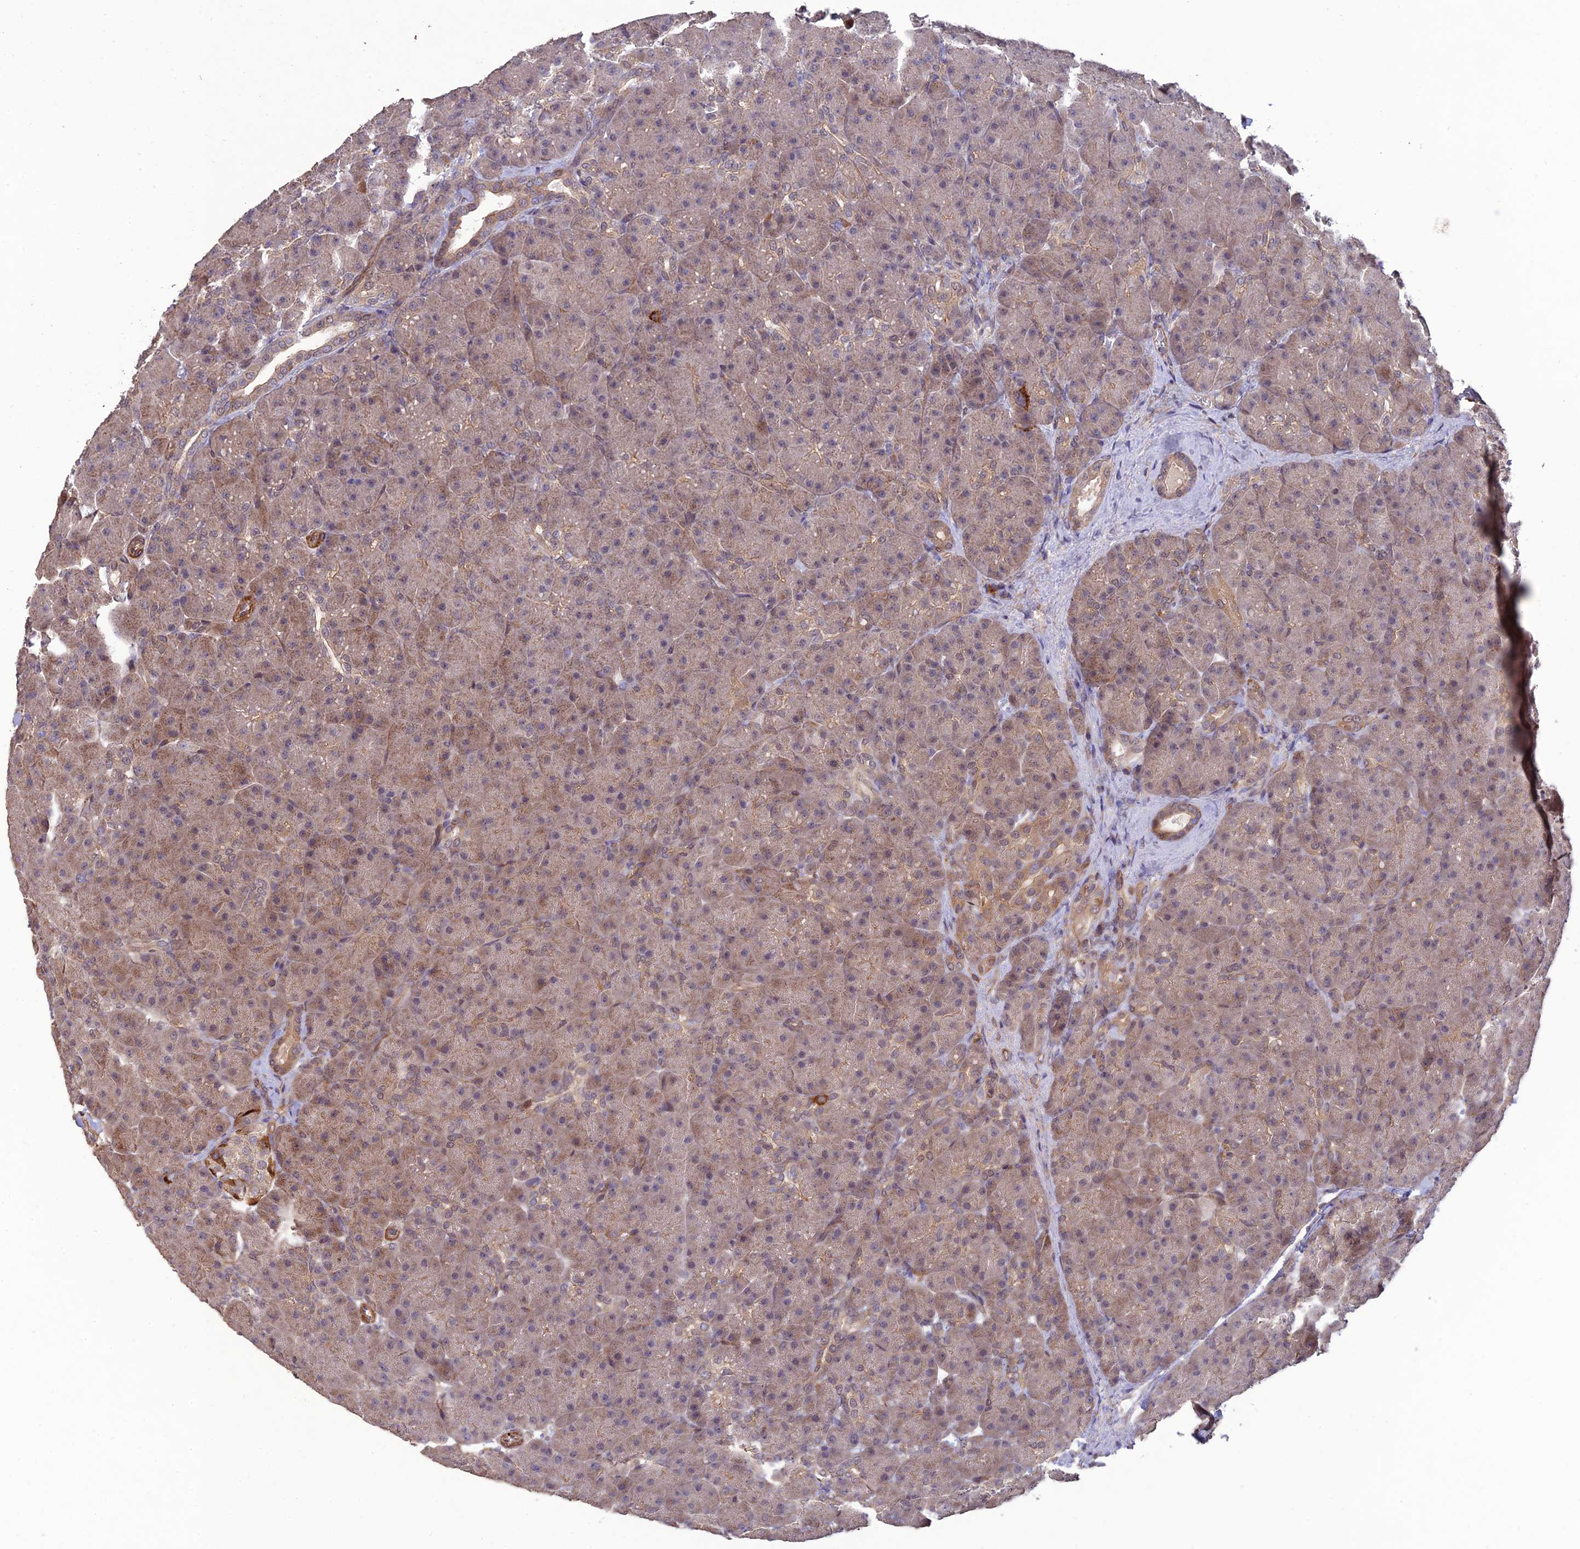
{"staining": {"intensity": "weak", "quantity": "25%-75%", "location": "cytoplasmic/membranous,nuclear"}, "tissue": "pancreas", "cell_type": "Exocrine glandular cells", "image_type": "normal", "snomed": [{"axis": "morphology", "description": "Normal tissue, NOS"}, {"axis": "topography", "description": "Pancreas"}], "caption": "A photomicrograph showing weak cytoplasmic/membranous,nuclear positivity in about 25%-75% of exocrine glandular cells in benign pancreas, as visualized by brown immunohistochemical staining.", "gene": "PAGR1", "patient": {"sex": "male", "age": 66}}